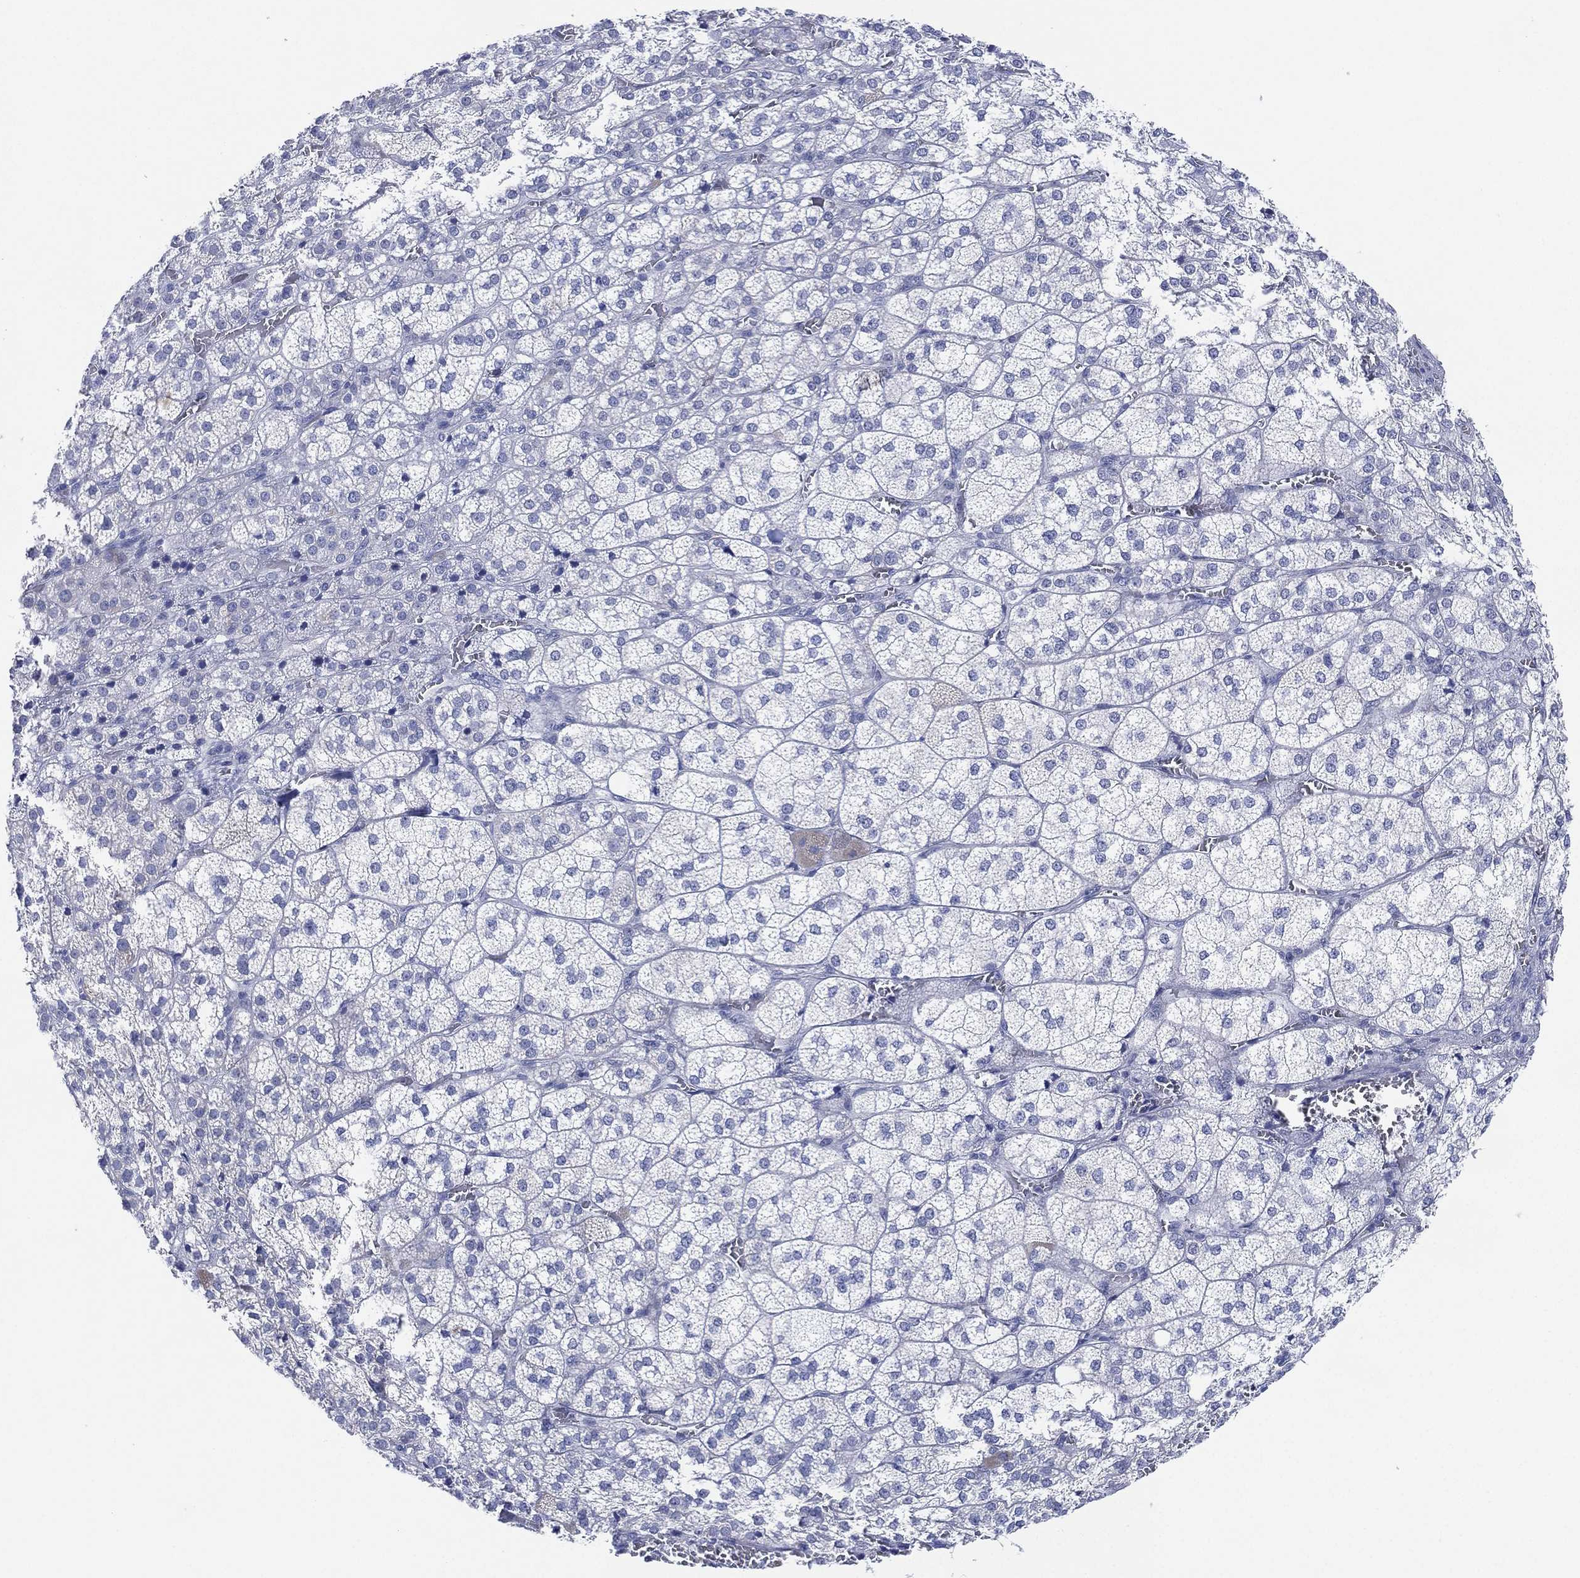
{"staining": {"intensity": "weak", "quantity": "<25%", "location": "cytoplasmic/membranous"}, "tissue": "adrenal gland", "cell_type": "Glandular cells", "image_type": "normal", "snomed": [{"axis": "morphology", "description": "Normal tissue, NOS"}, {"axis": "topography", "description": "Adrenal gland"}], "caption": "This histopathology image is of normal adrenal gland stained with immunohistochemistry (IHC) to label a protein in brown with the nuclei are counter-stained blue. There is no positivity in glandular cells. (Stains: DAB immunohistochemistry with hematoxylin counter stain, Microscopy: brightfield microscopy at high magnification).", "gene": "ADAD2", "patient": {"sex": "female", "age": 60}}